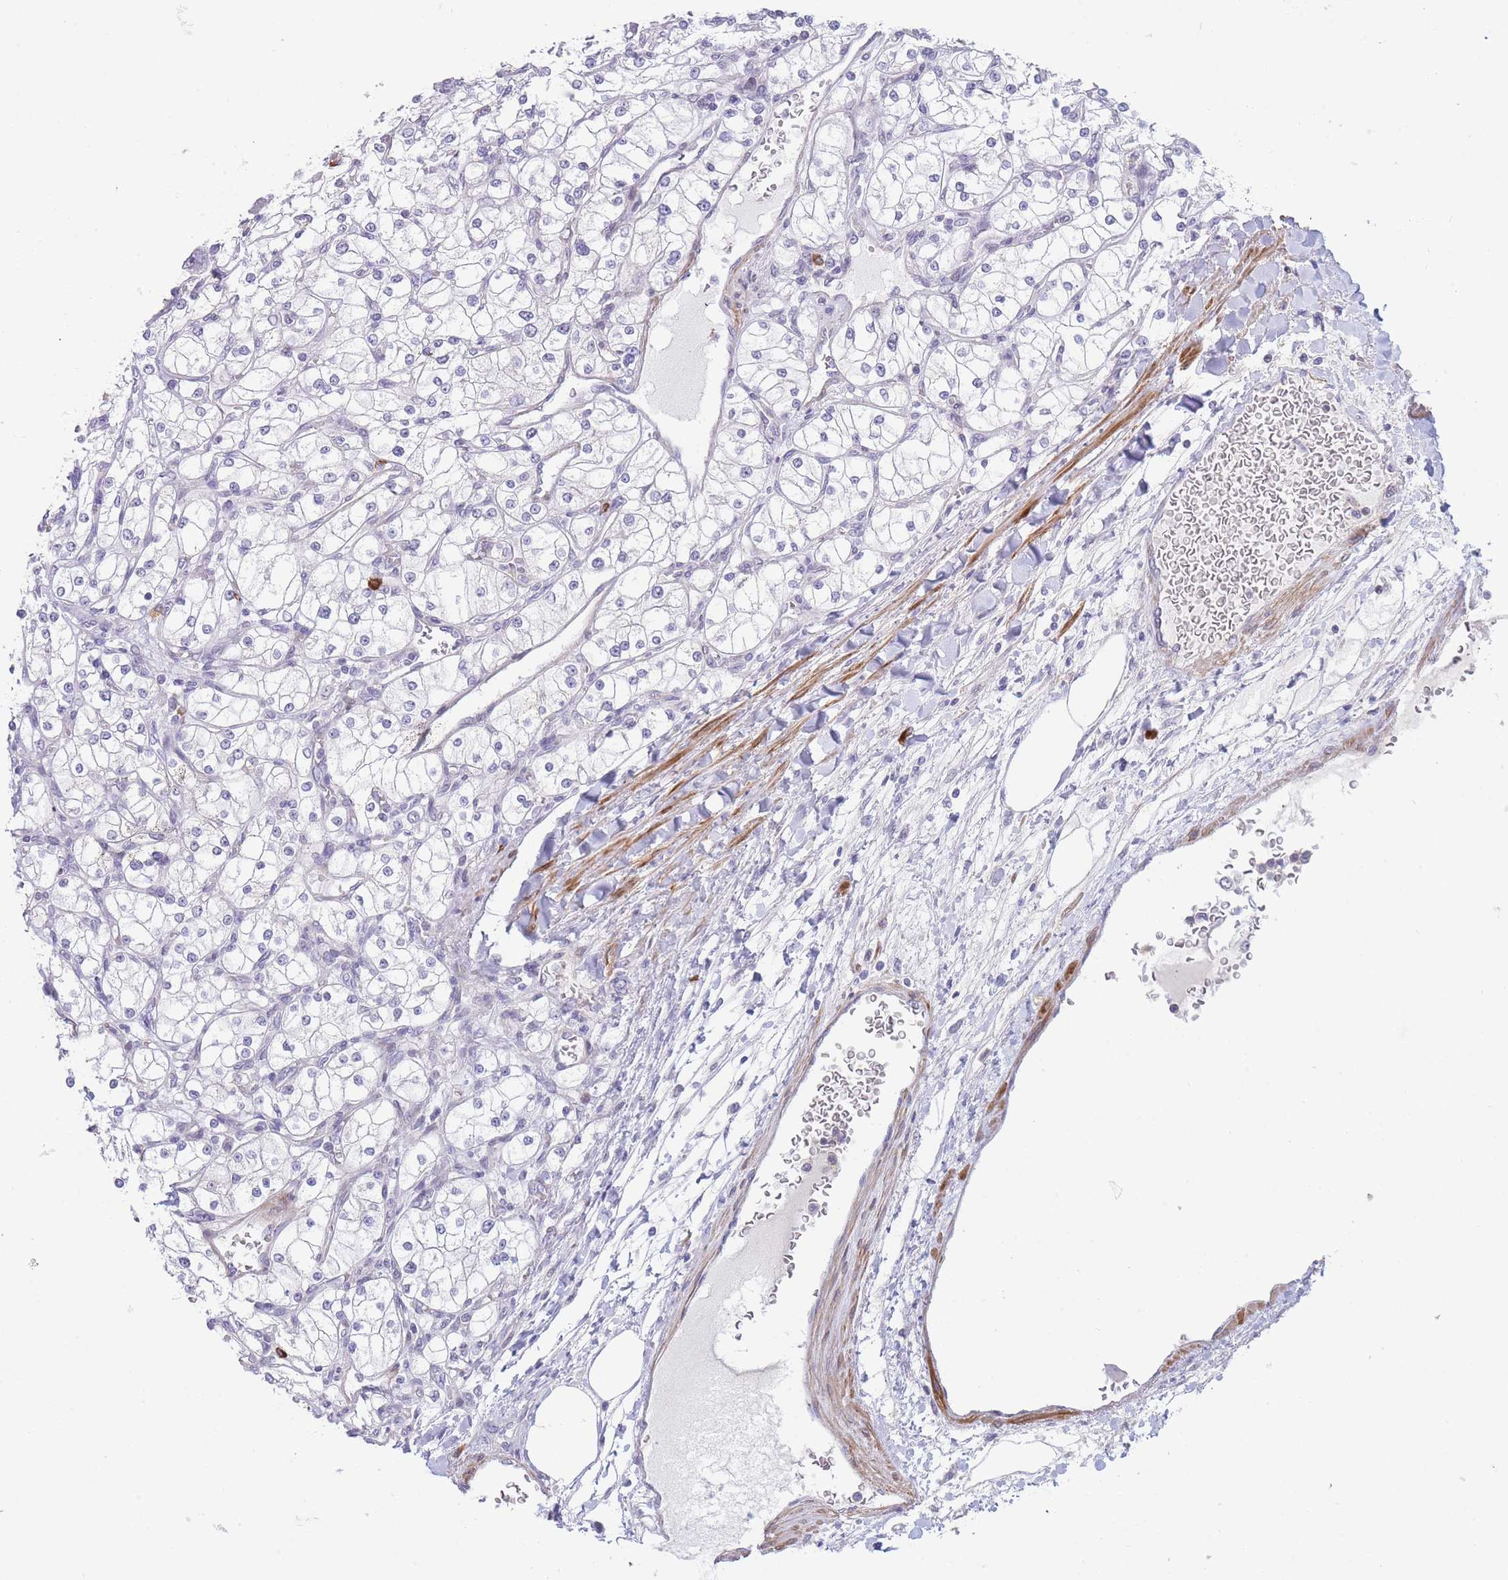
{"staining": {"intensity": "negative", "quantity": "none", "location": "none"}, "tissue": "renal cancer", "cell_type": "Tumor cells", "image_type": "cancer", "snomed": [{"axis": "morphology", "description": "Adenocarcinoma, NOS"}, {"axis": "topography", "description": "Kidney"}], "caption": "High power microscopy photomicrograph of an immunohistochemistry micrograph of renal cancer, revealing no significant positivity in tumor cells. (DAB (3,3'-diaminobenzidine) immunohistochemistry (IHC) visualized using brightfield microscopy, high magnification).", "gene": "ASAP3", "patient": {"sex": "male", "age": 80}}